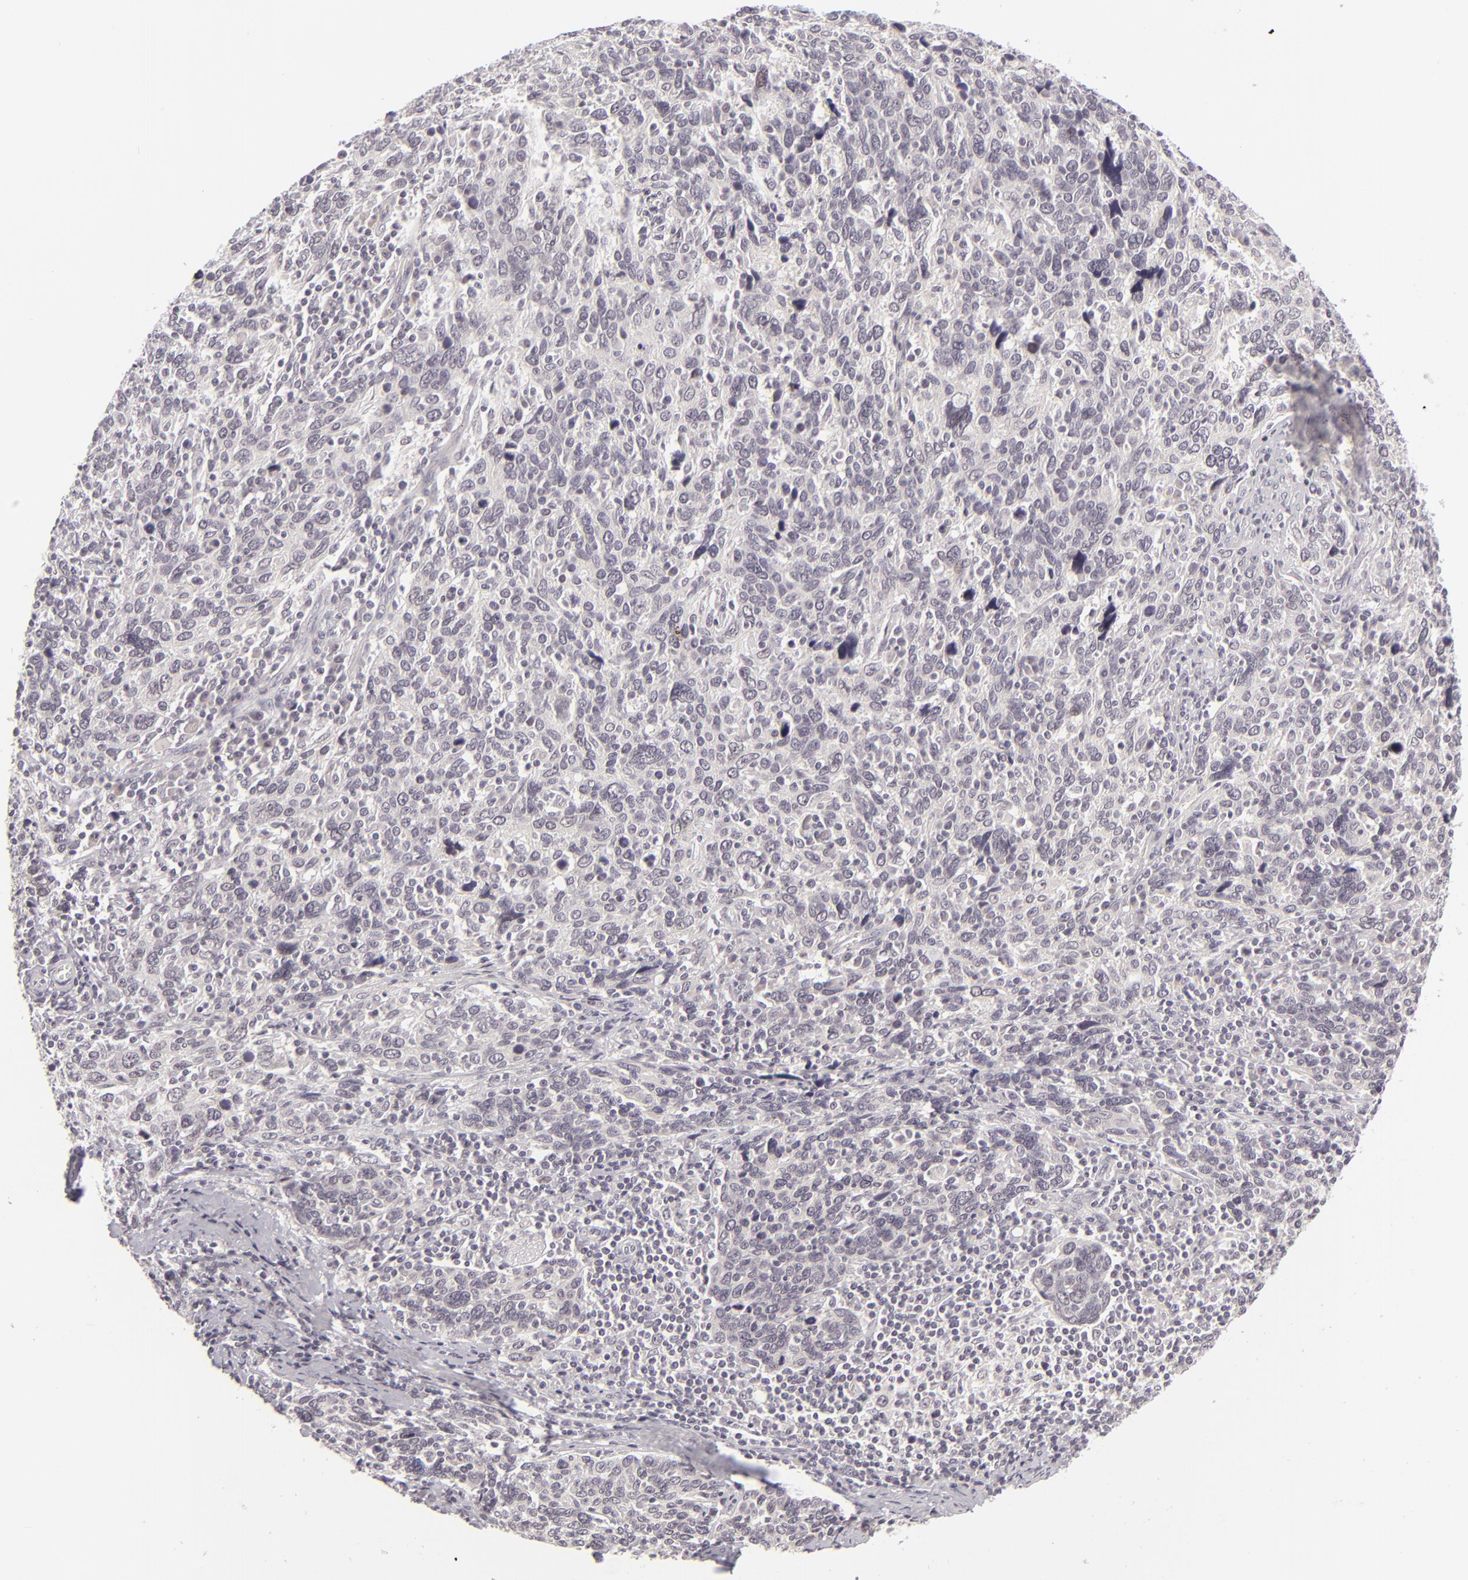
{"staining": {"intensity": "negative", "quantity": "none", "location": "none"}, "tissue": "cervical cancer", "cell_type": "Tumor cells", "image_type": "cancer", "snomed": [{"axis": "morphology", "description": "Squamous cell carcinoma, NOS"}, {"axis": "topography", "description": "Cervix"}], "caption": "Immunohistochemical staining of cervical cancer (squamous cell carcinoma) demonstrates no significant positivity in tumor cells. (DAB (3,3'-diaminobenzidine) immunohistochemistry (IHC) with hematoxylin counter stain).", "gene": "DLG3", "patient": {"sex": "female", "age": 41}}